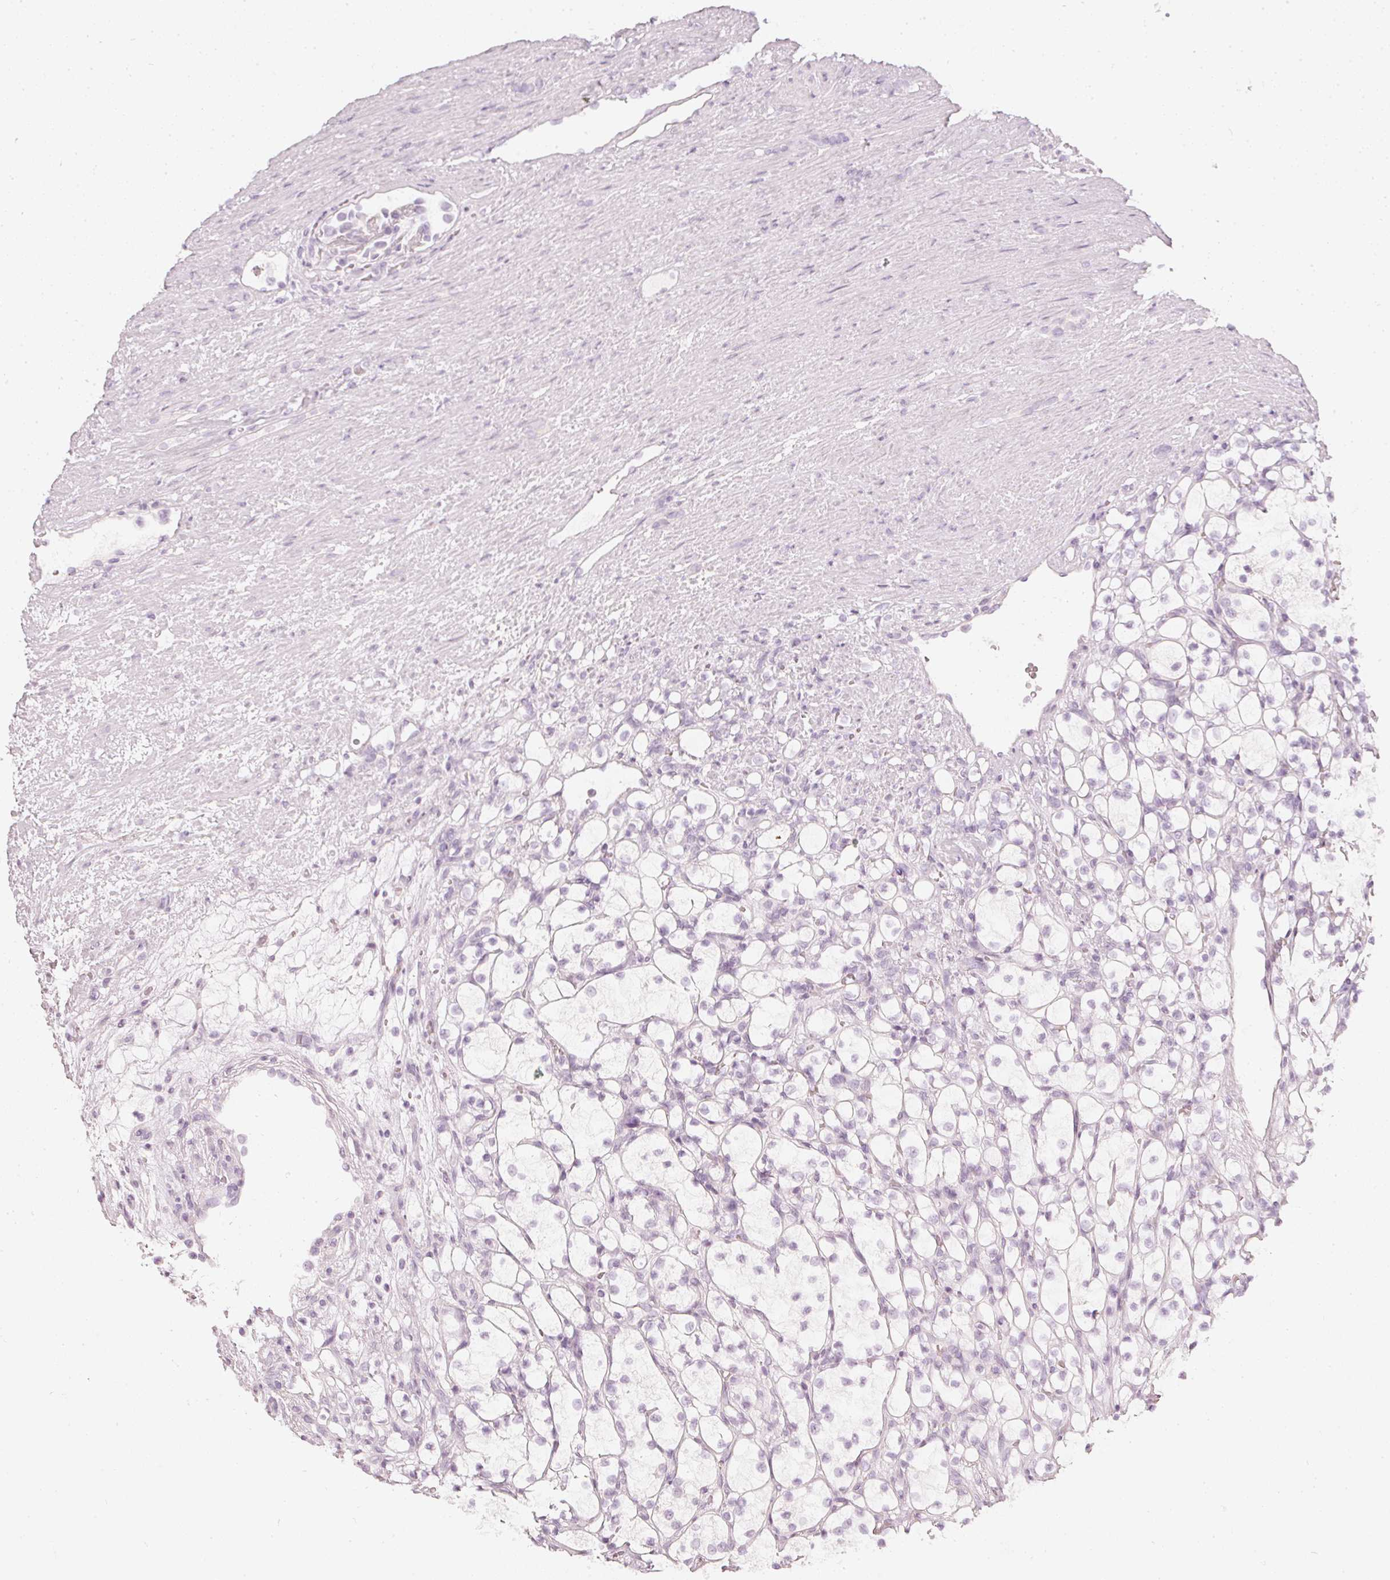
{"staining": {"intensity": "negative", "quantity": "none", "location": "none"}, "tissue": "renal cancer", "cell_type": "Tumor cells", "image_type": "cancer", "snomed": [{"axis": "morphology", "description": "Adenocarcinoma, NOS"}, {"axis": "topography", "description": "Kidney"}], "caption": "Tumor cells show no significant positivity in adenocarcinoma (renal).", "gene": "CNP", "patient": {"sex": "female", "age": 69}}